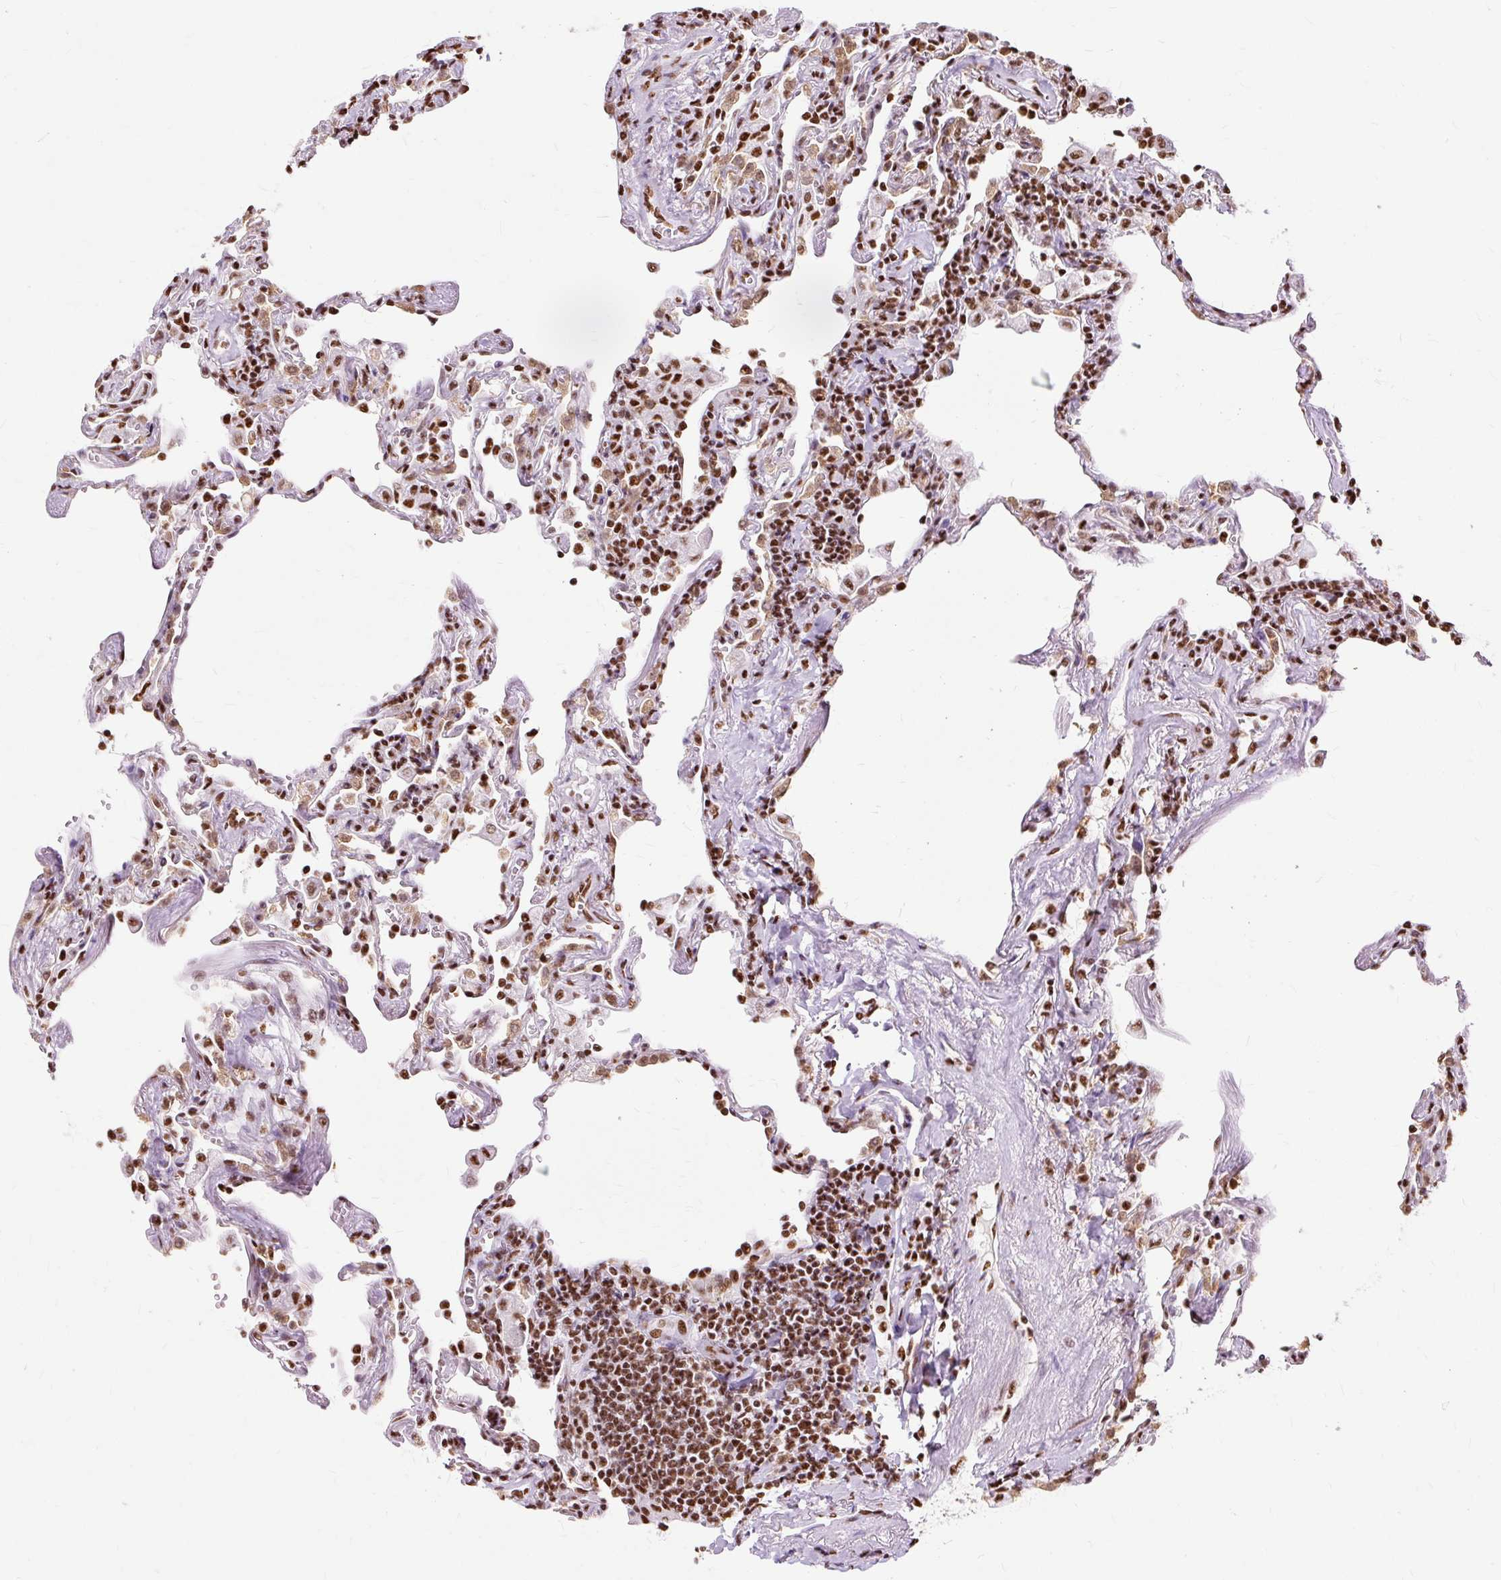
{"staining": {"intensity": "strong", "quantity": ">75%", "location": "nuclear"}, "tissue": "lymphoma", "cell_type": "Tumor cells", "image_type": "cancer", "snomed": [{"axis": "morphology", "description": "Malignant lymphoma, non-Hodgkin's type, Low grade"}, {"axis": "topography", "description": "Lung"}], "caption": "Protein staining shows strong nuclear expression in about >75% of tumor cells in lymphoma.", "gene": "XRCC6", "patient": {"sex": "female", "age": 71}}